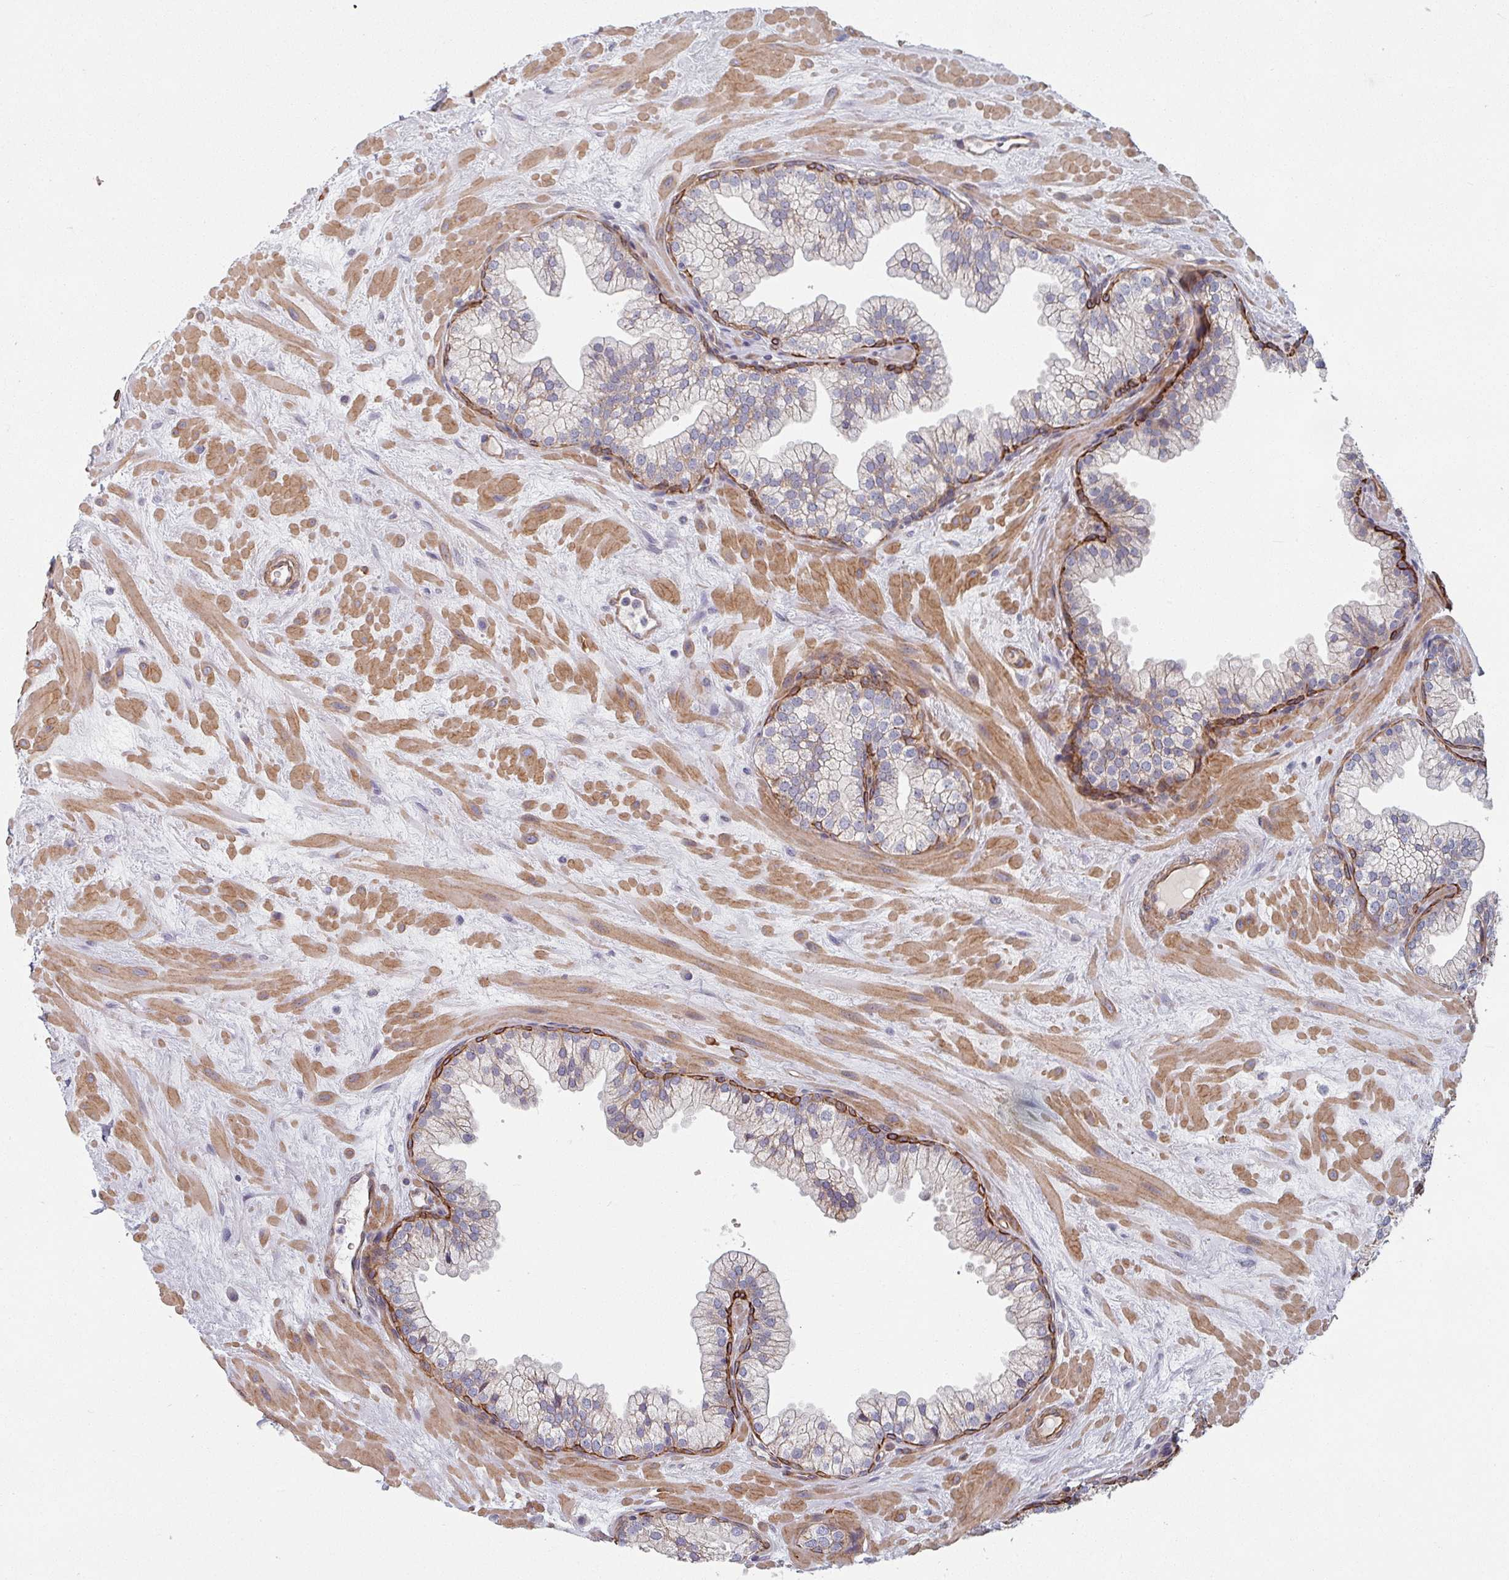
{"staining": {"intensity": "strong", "quantity": "25%-75%", "location": "cytoplasmic/membranous"}, "tissue": "prostate", "cell_type": "Glandular cells", "image_type": "normal", "snomed": [{"axis": "morphology", "description": "Normal tissue, NOS"}, {"axis": "topography", "description": "Prostate"}, {"axis": "topography", "description": "Peripheral nerve tissue"}], "caption": "The photomicrograph shows immunohistochemical staining of benign prostate. There is strong cytoplasmic/membranous expression is present in approximately 25%-75% of glandular cells. (brown staining indicates protein expression, while blue staining denotes nuclei).", "gene": "C4BPB", "patient": {"sex": "male", "age": 61}}